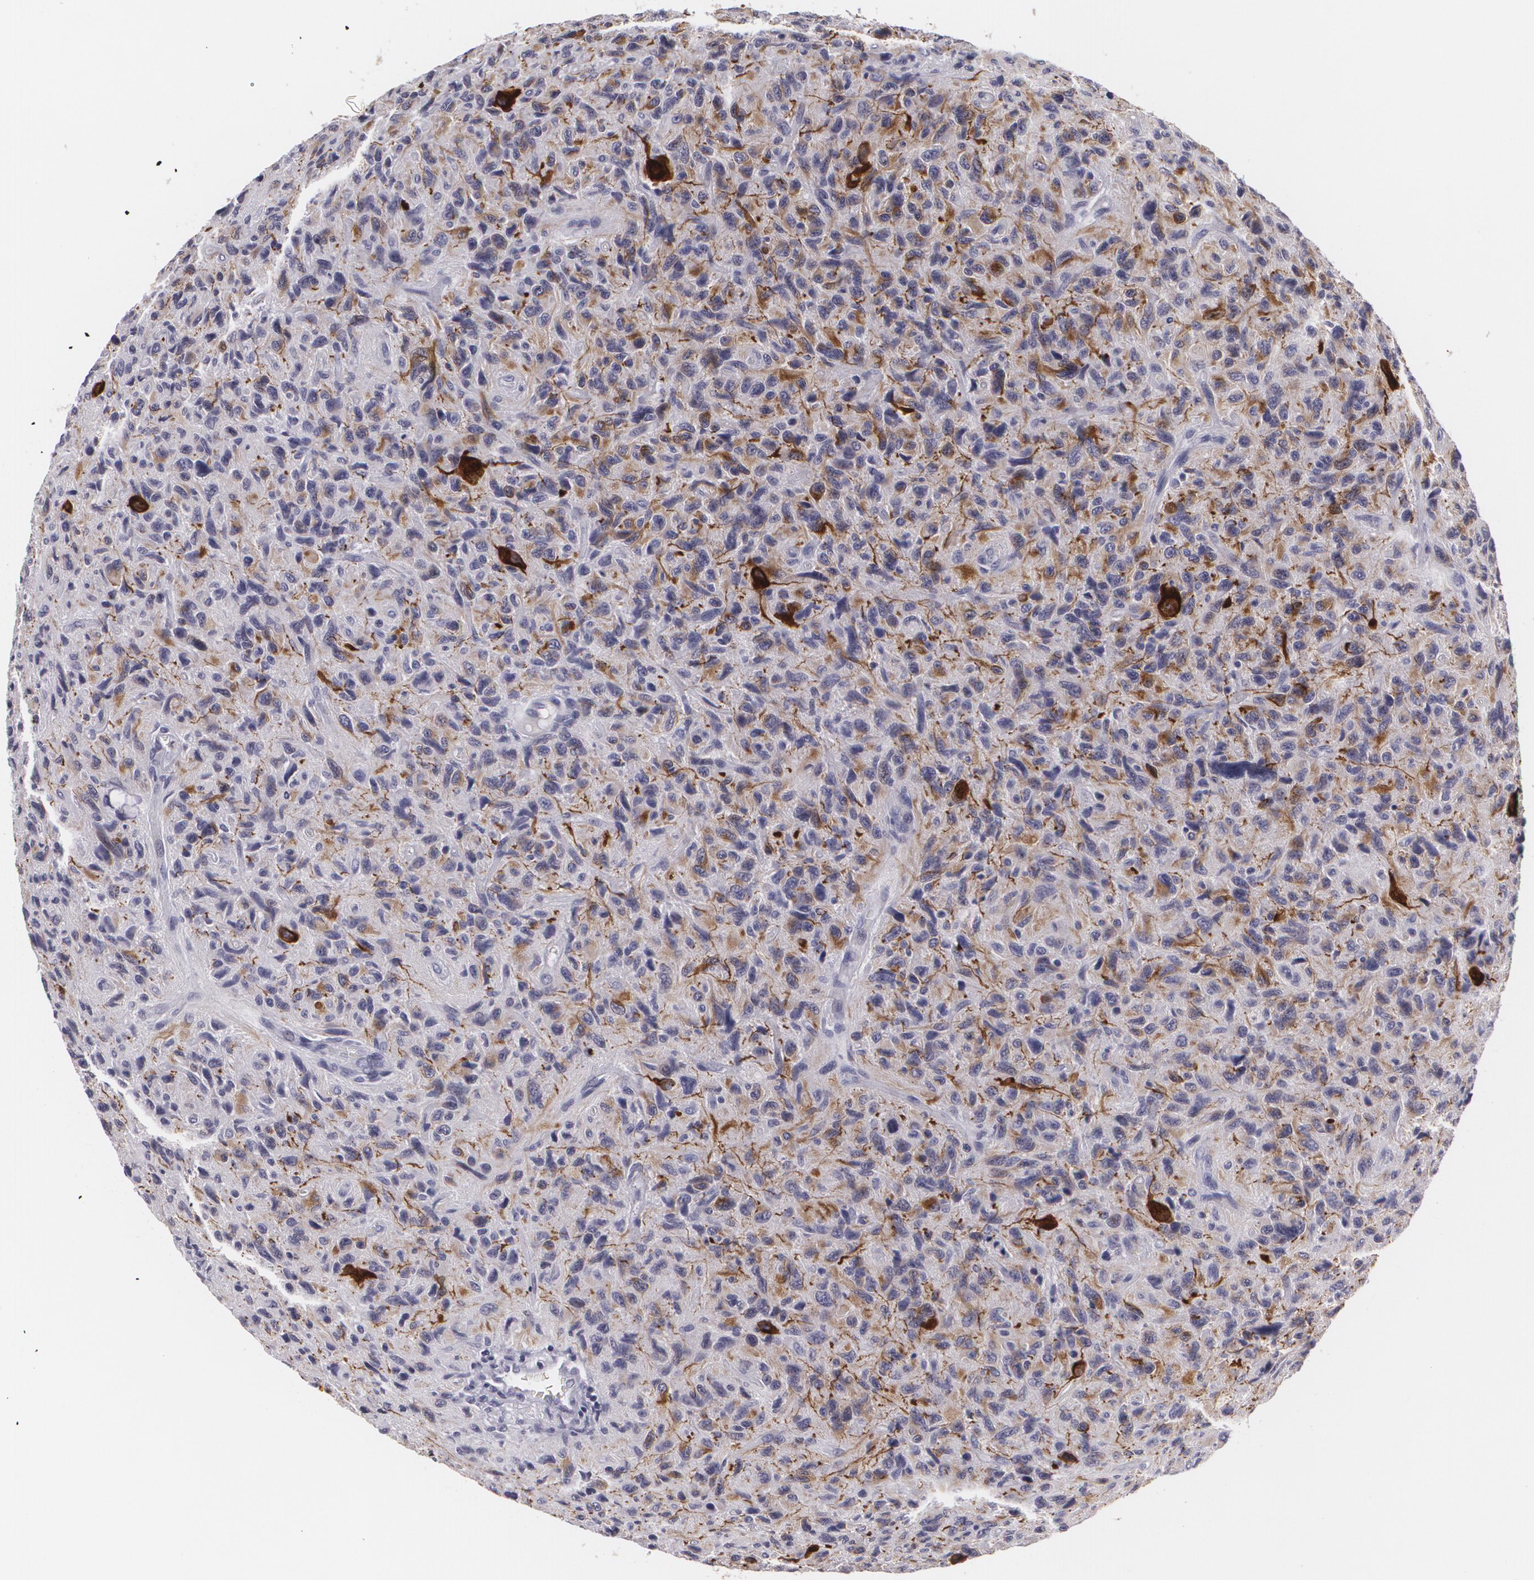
{"staining": {"intensity": "moderate", "quantity": "<25%", "location": "cytoplasmic/membranous"}, "tissue": "glioma", "cell_type": "Tumor cells", "image_type": "cancer", "snomed": [{"axis": "morphology", "description": "Glioma, malignant, High grade"}, {"axis": "topography", "description": "Brain"}], "caption": "Brown immunohistochemical staining in human glioma shows moderate cytoplasmic/membranous expression in about <25% of tumor cells. Using DAB (3,3'-diaminobenzidine) (brown) and hematoxylin (blue) stains, captured at high magnification using brightfield microscopy.", "gene": "MAP2", "patient": {"sex": "female", "age": 60}}